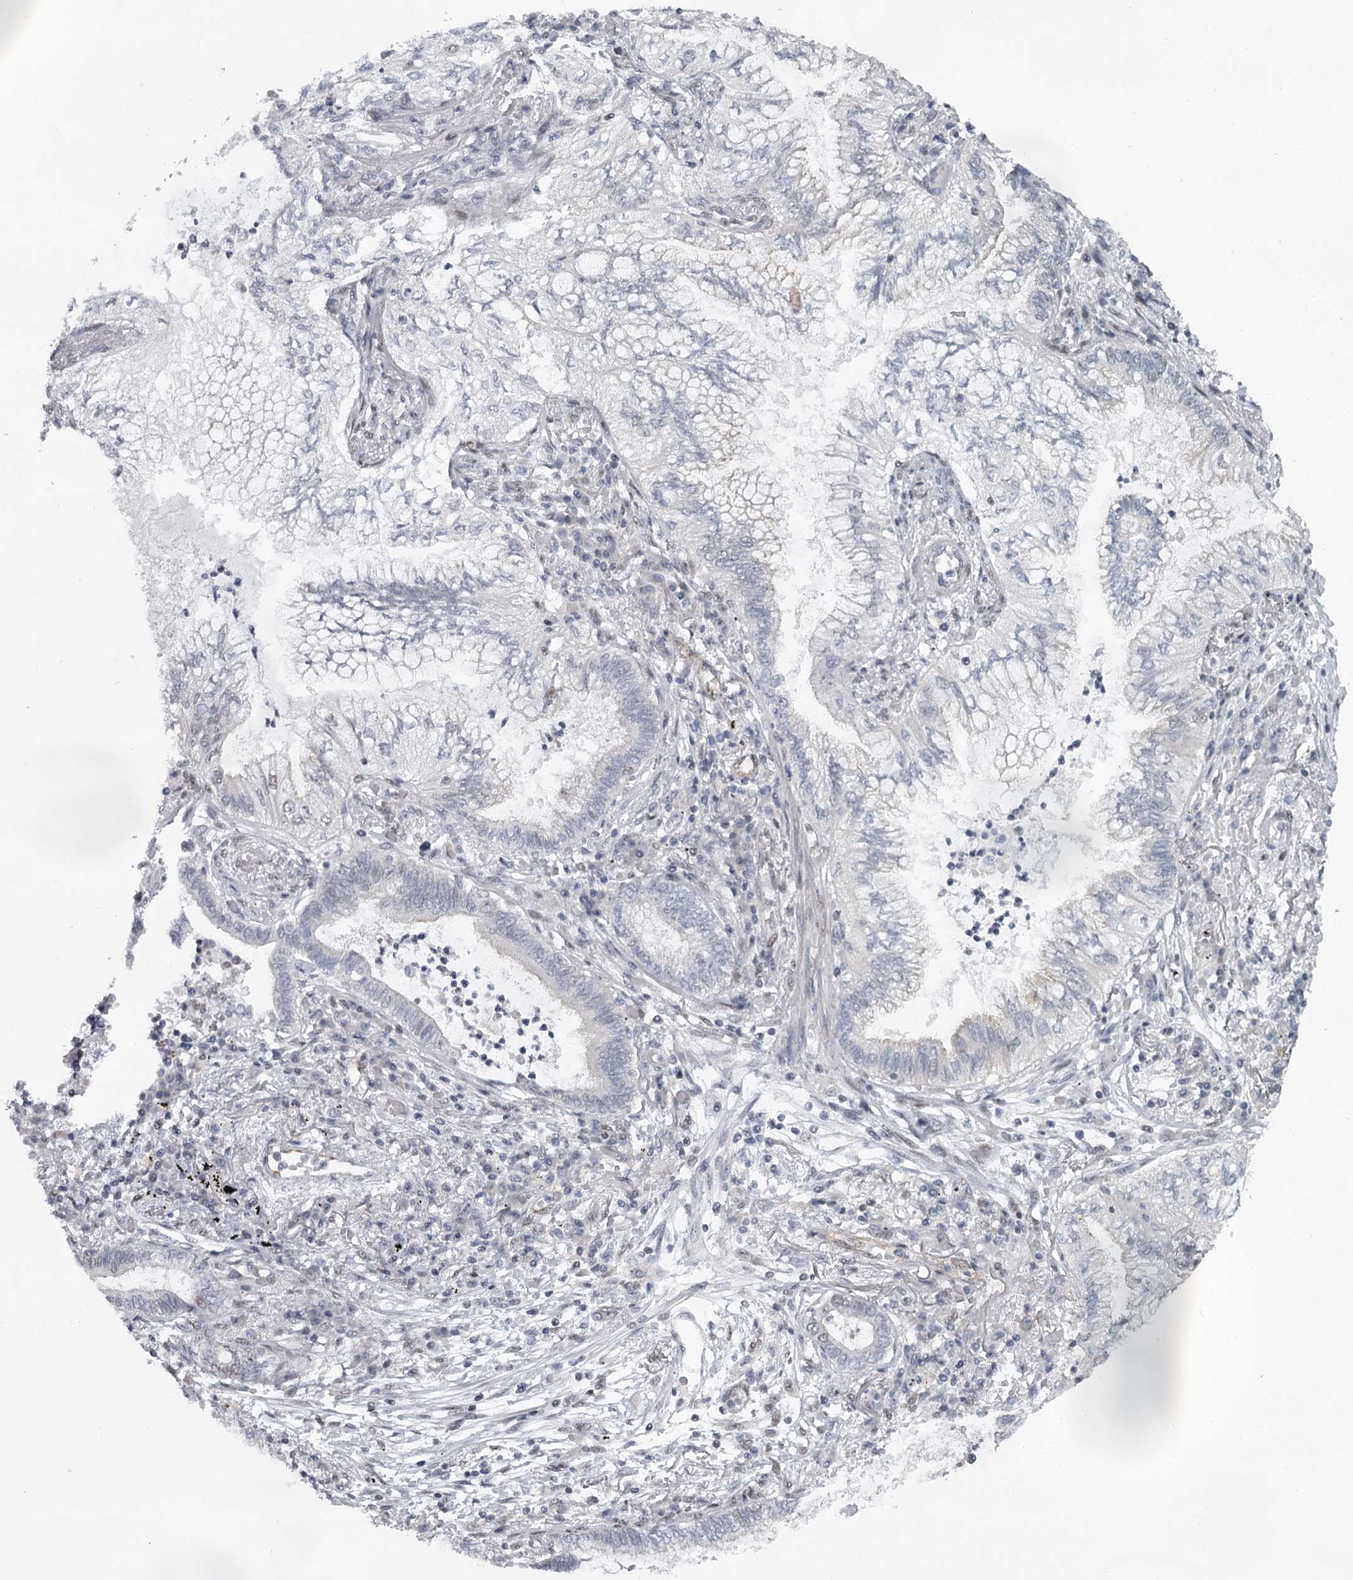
{"staining": {"intensity": "negative", "quantity": "none", "location": "none"}, "tissue": "lung cancer", "cell_type": "Tumor cells", "image_type": "cancer", "snomed": [{"axis": "morphology", "description": "Adenocarcinoma, NOS"}, {"axis": "topography", "description": "Lung"}], "caption": "IHC of human adenocarcinoma (lung) displays no expression in tumor cells.", "gene": "FAM13C", "patient": {"sex": "female", "age": 70}}